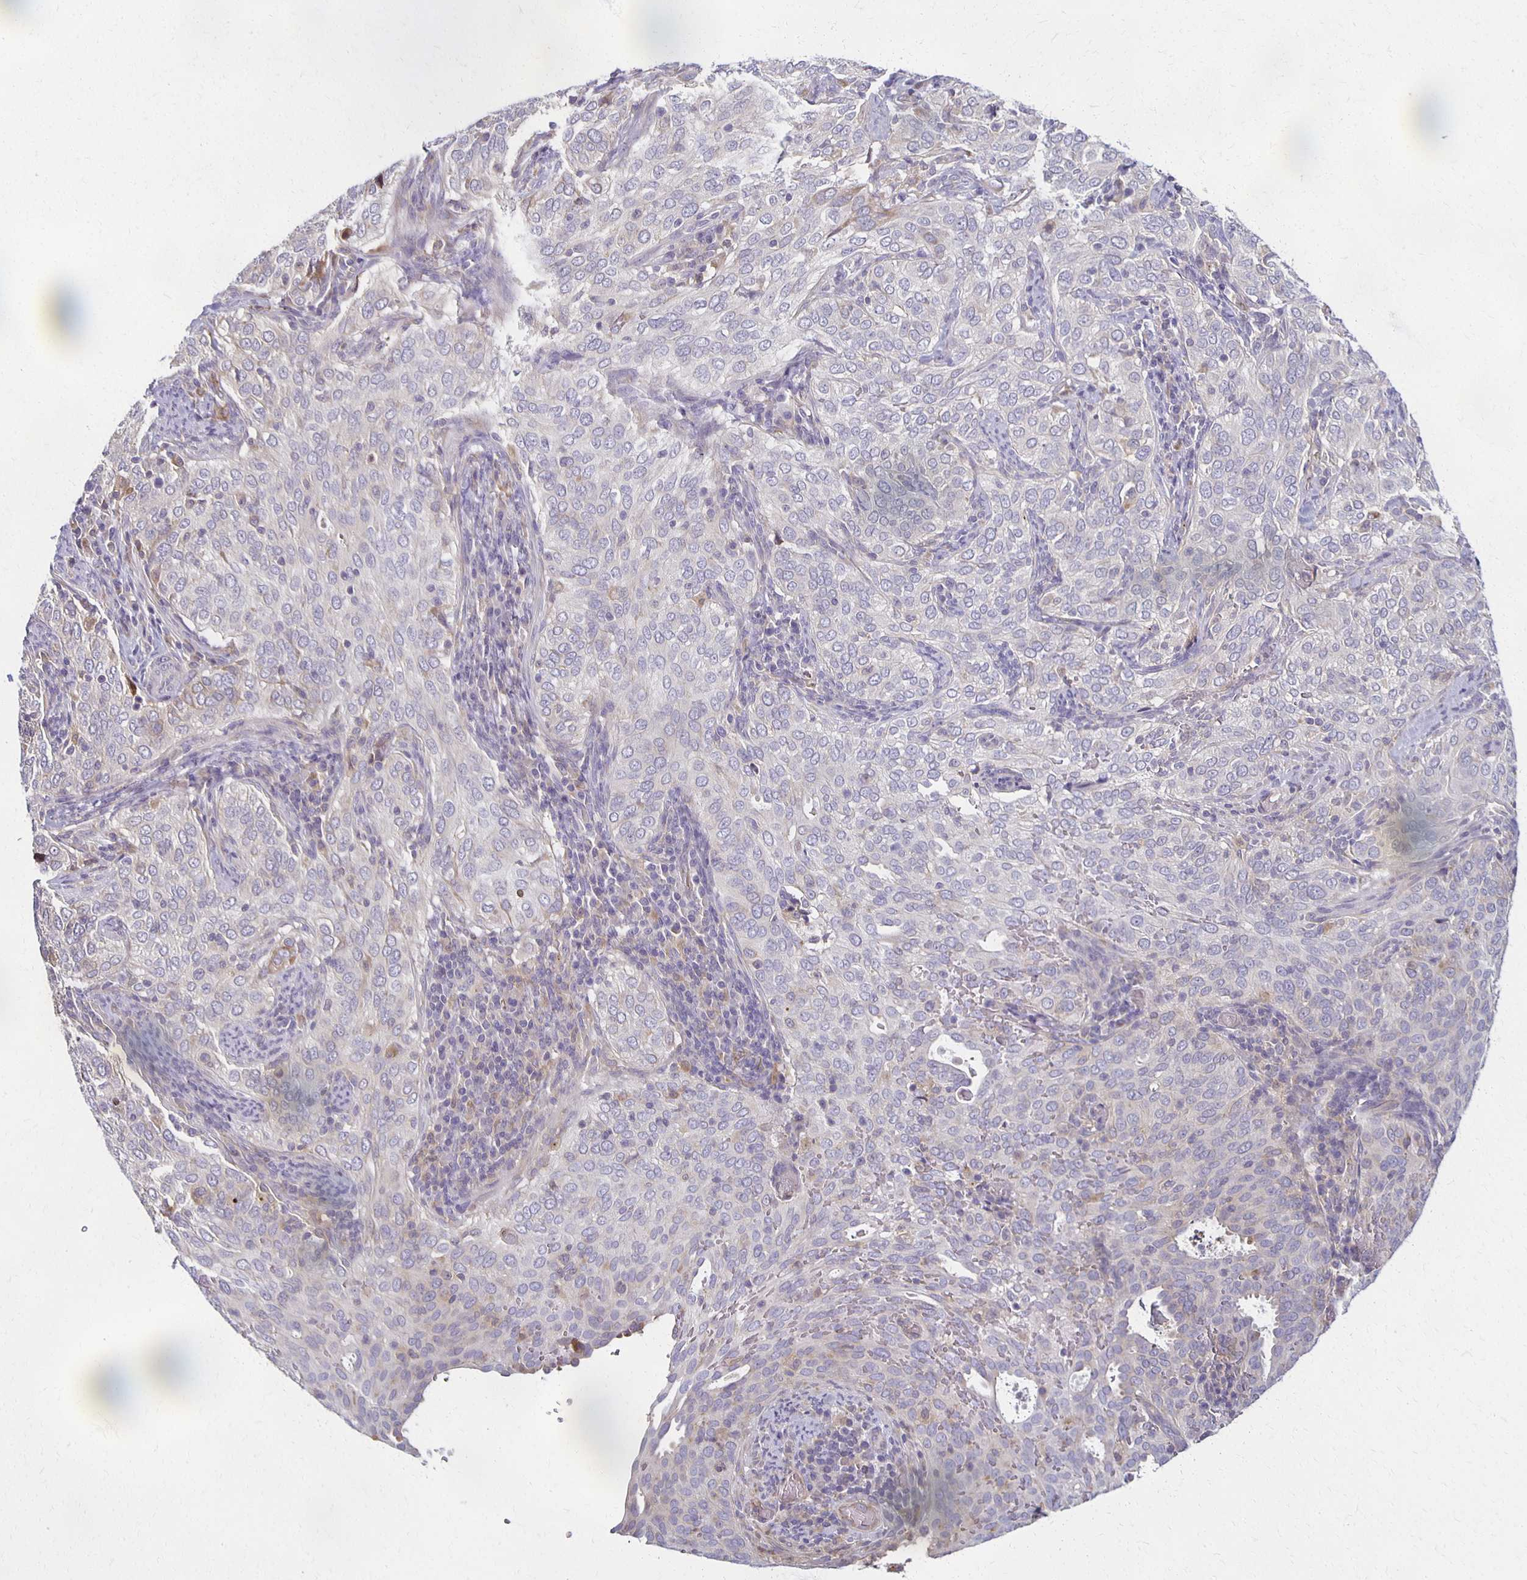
{"staining": {"intensity": "negative", "quantity": "none", "location": "none"}, "tissue": "cervical cancer", "cell_type": "Tumor cells", "image_type": "cancer", "snomed": [{"axis": "morphology", "description": "Squamous cell carcinoma, NOS"}, {"axis": "topography", "description": "Cervix"}], "caption": "Micrograph shows no significant protein staining in tumor cells of cervical cancer (squamous cell carcinoma).", "gene": "GPX4", "patient": {"sex": "female", "age": 38}}